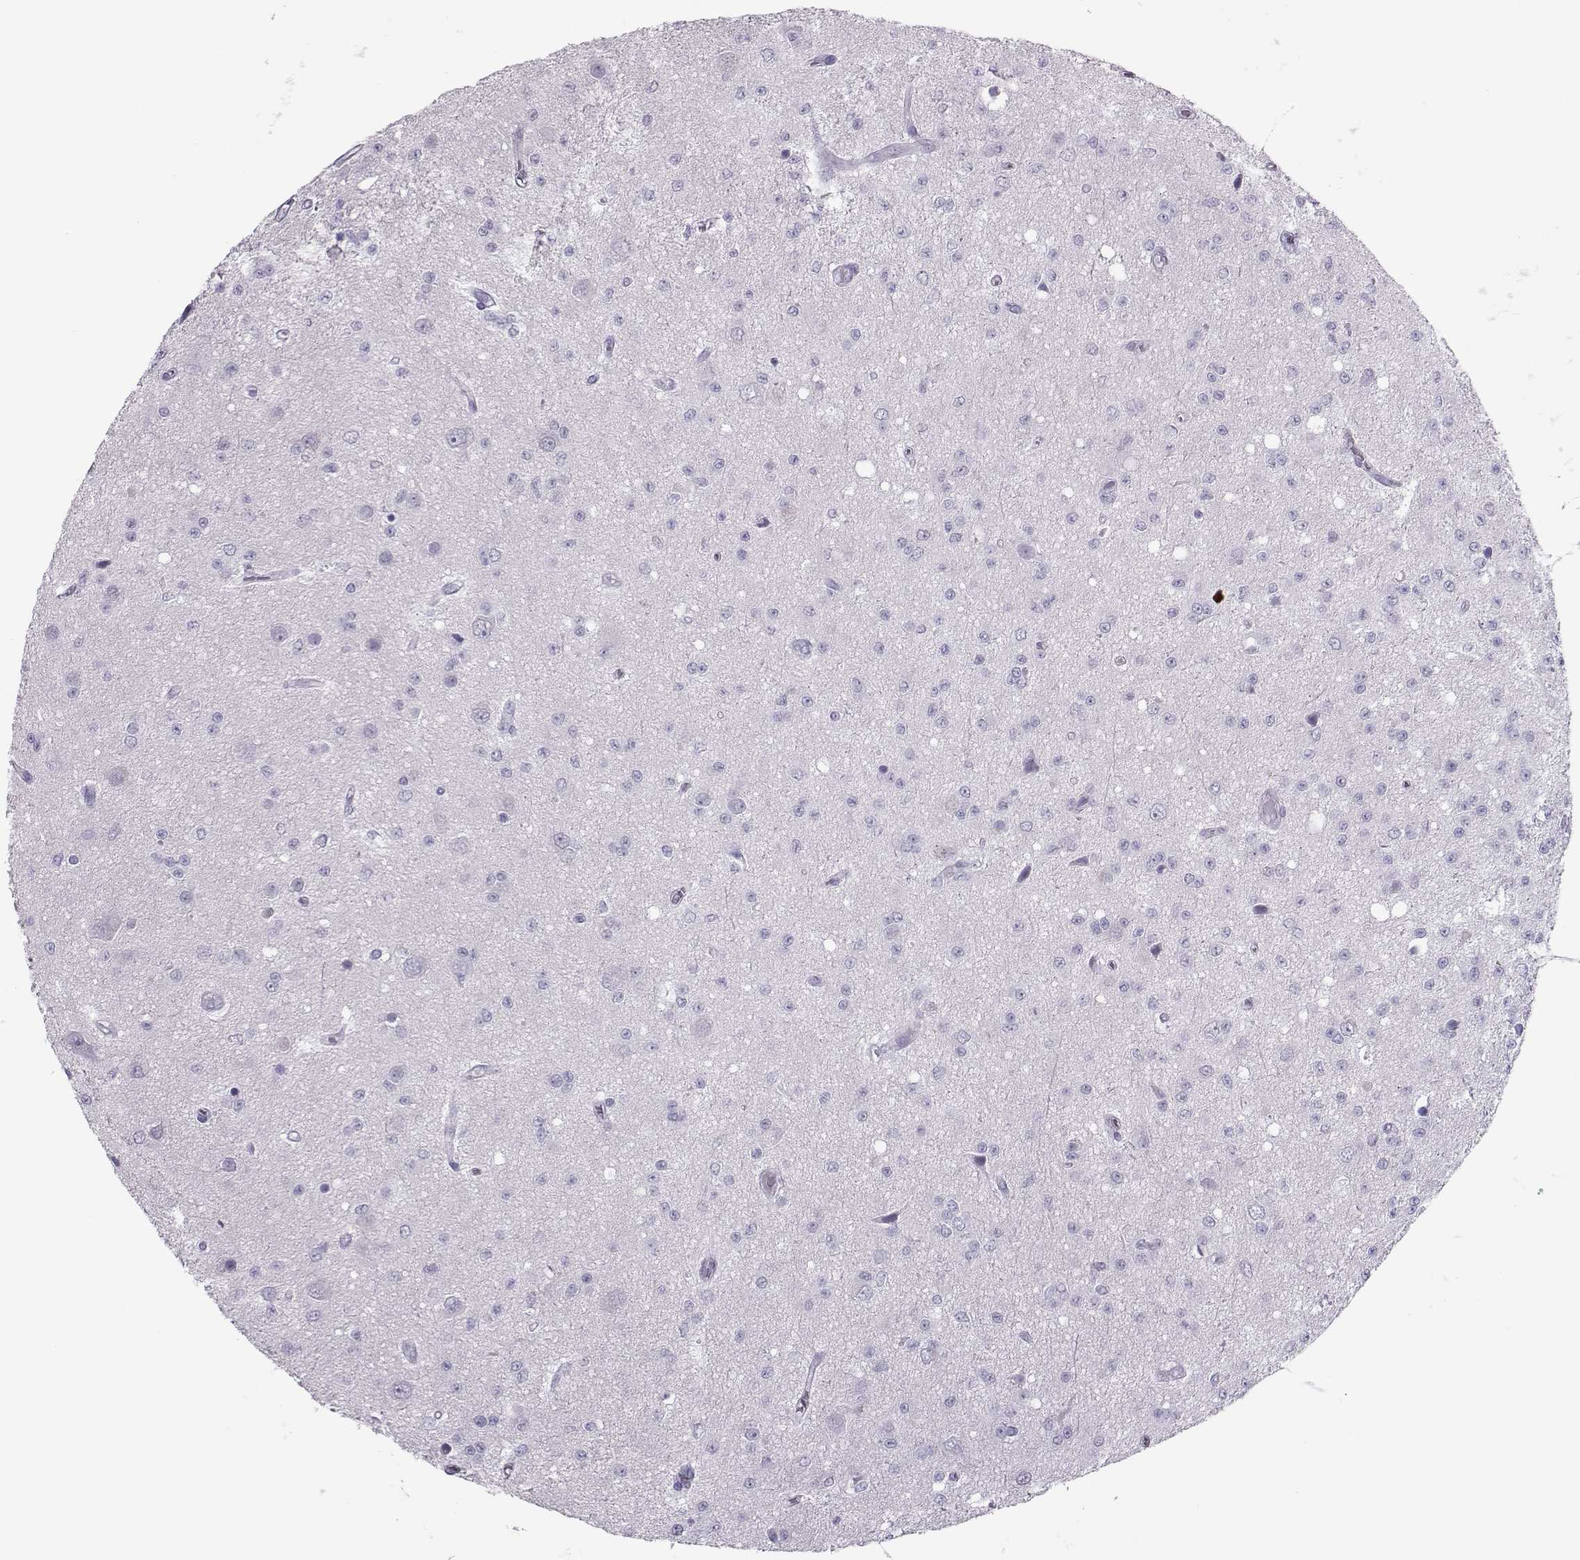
{"staining": {"intensity": "negative", "quantity": "none", "location": "none"}, "tissue": "glioma", "cell_type": "Tumor cells", "image_type": "cancer", "snomed": [{"axis": "morphology", "description": "Glioma, malignant, Low grade"}, {"axis": "topography", "description": "Brain"}], "caption": "Tumor cells are negative for protein expression in human glioma.", "gene": "TRPM7", "patient": {"sex": "female", "age": 45}}